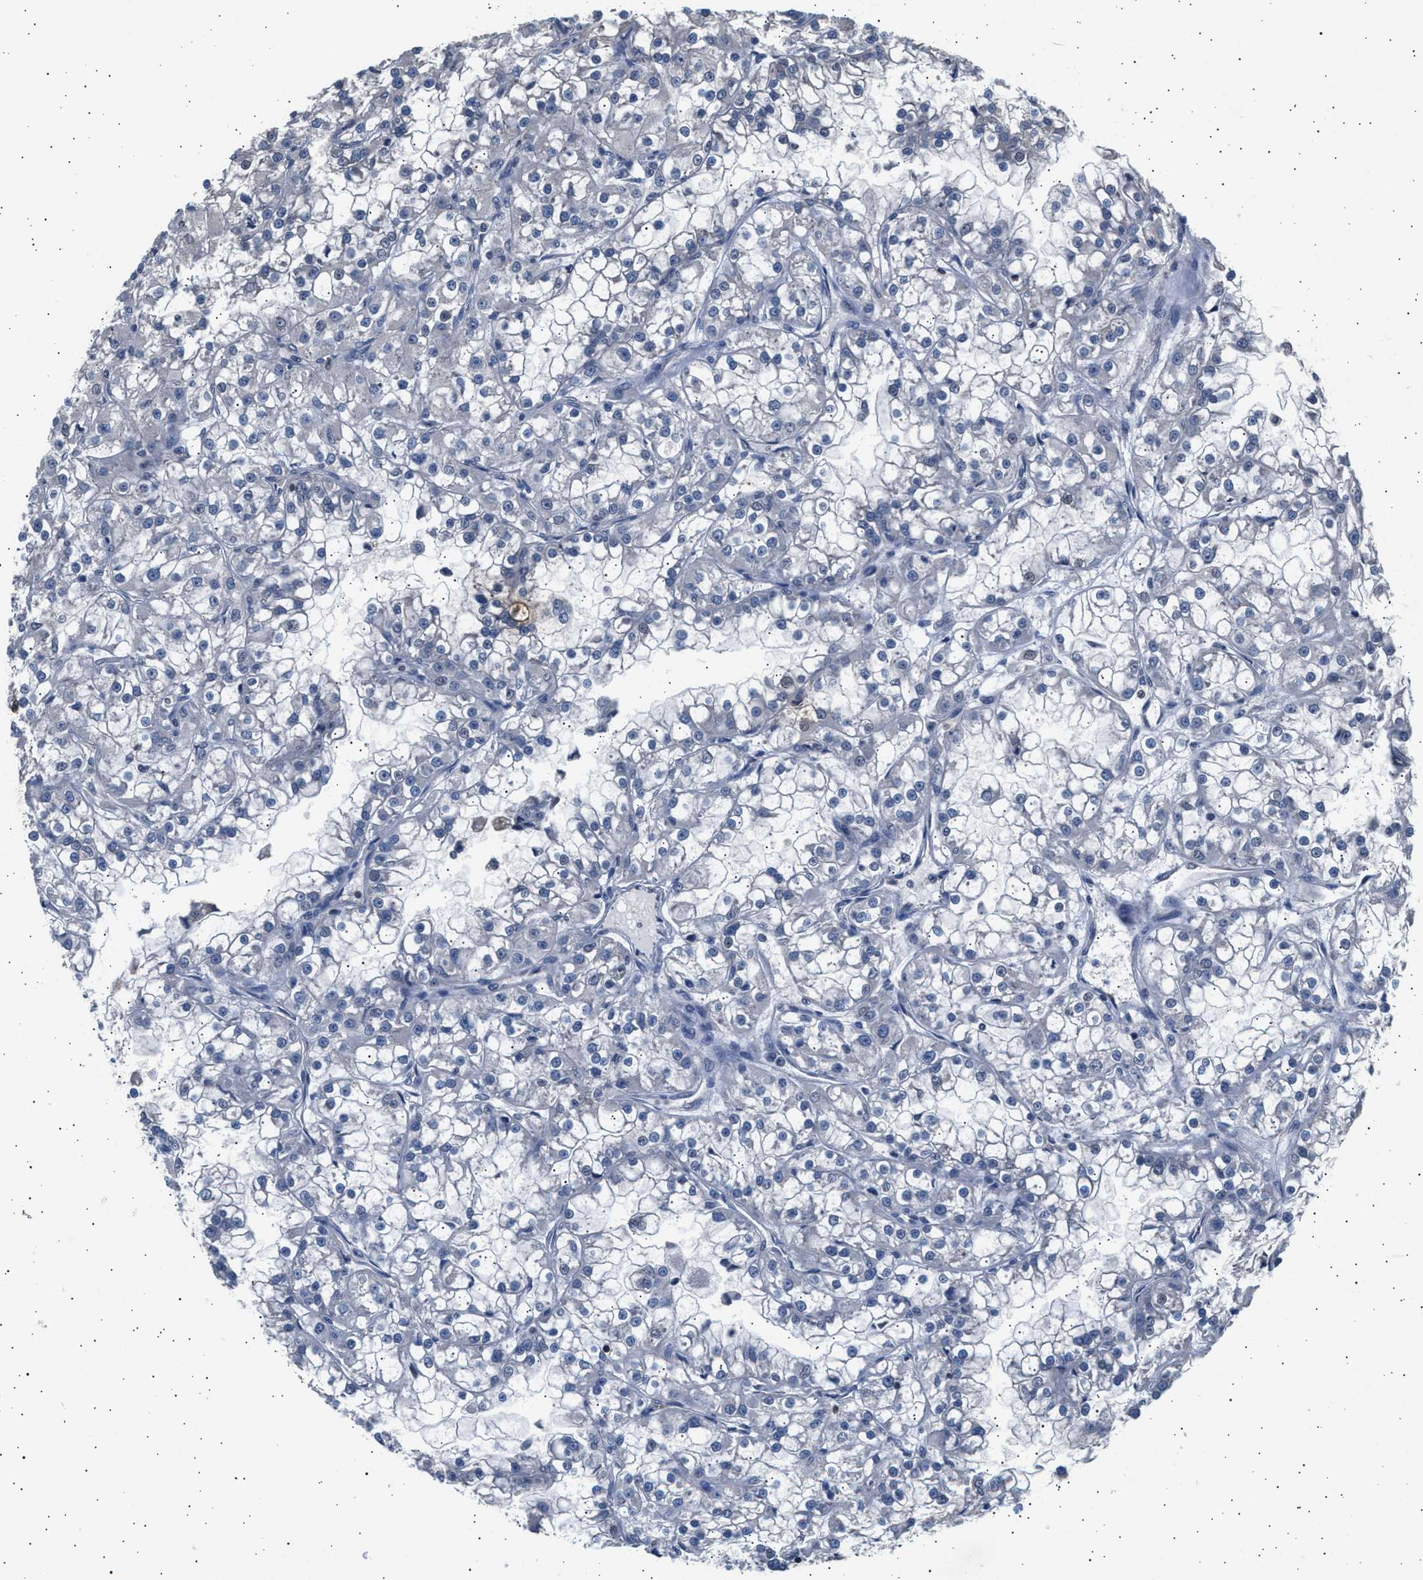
{"staining": {"intensity": "negative", "quantity": "none", "location": "none"}, "tissue": "renal cancer", "cell_type": "Tumor cells", "image_type": "cancer", "snomed": [{"axis": "morphology", "description": "Adenocarcinoma, NOS"}, {"axis": "topography", "description": "Kidney"}], "caption": "Renal cancer (adenocarcinoma) was stained to show a protein in brown. There is no significant positivity in tumor cells.", "gene": "GRAP2", "patient": {"sex": "female", "age": 52}}